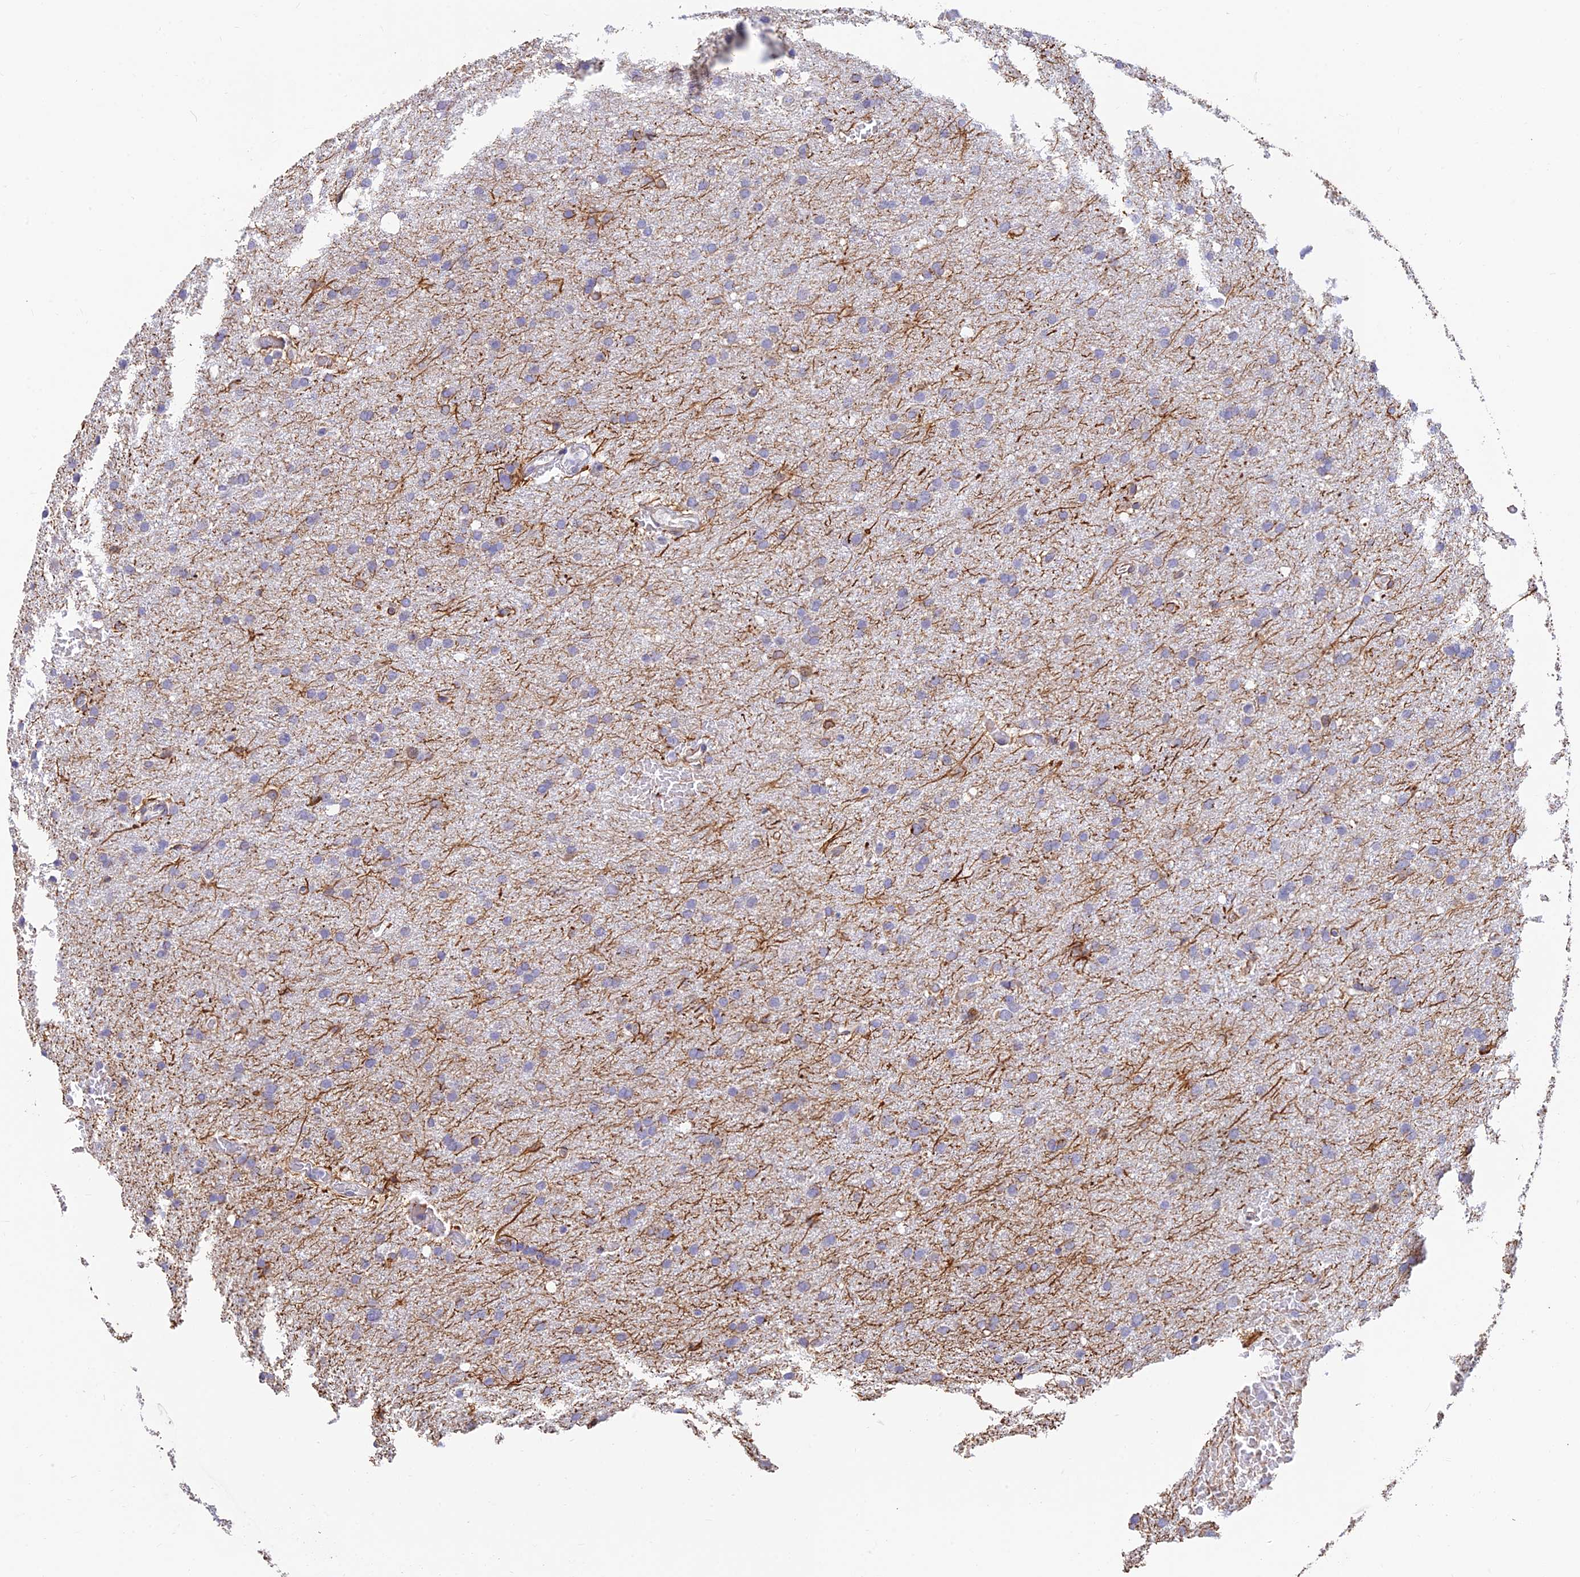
{"staining": {"intensity": "weak", "quantity": "25%-75%", "location": "cytoplasmic/membranous"}, "tissue": "glioma", "cell_type": "Tumor cells", "image_type": "cancer", "snomed": [{"axis": "morphology", "description": "Glioma, malignant, High grade"}, {"axis": "topography", "description": "Cerebral cortex"}], "caption": "Immunohistochemical staining of human glioma shows weak cytoplasmic/membranous protein staining in approximately 25%-75% of tumor cells. (DAB (3,3'-diaminobenzidine) IHC, brown staining for protein, blue staining for nuclei).", "gene": "ALDH1L2", "patient": {"sex": "female", "age": 36}}